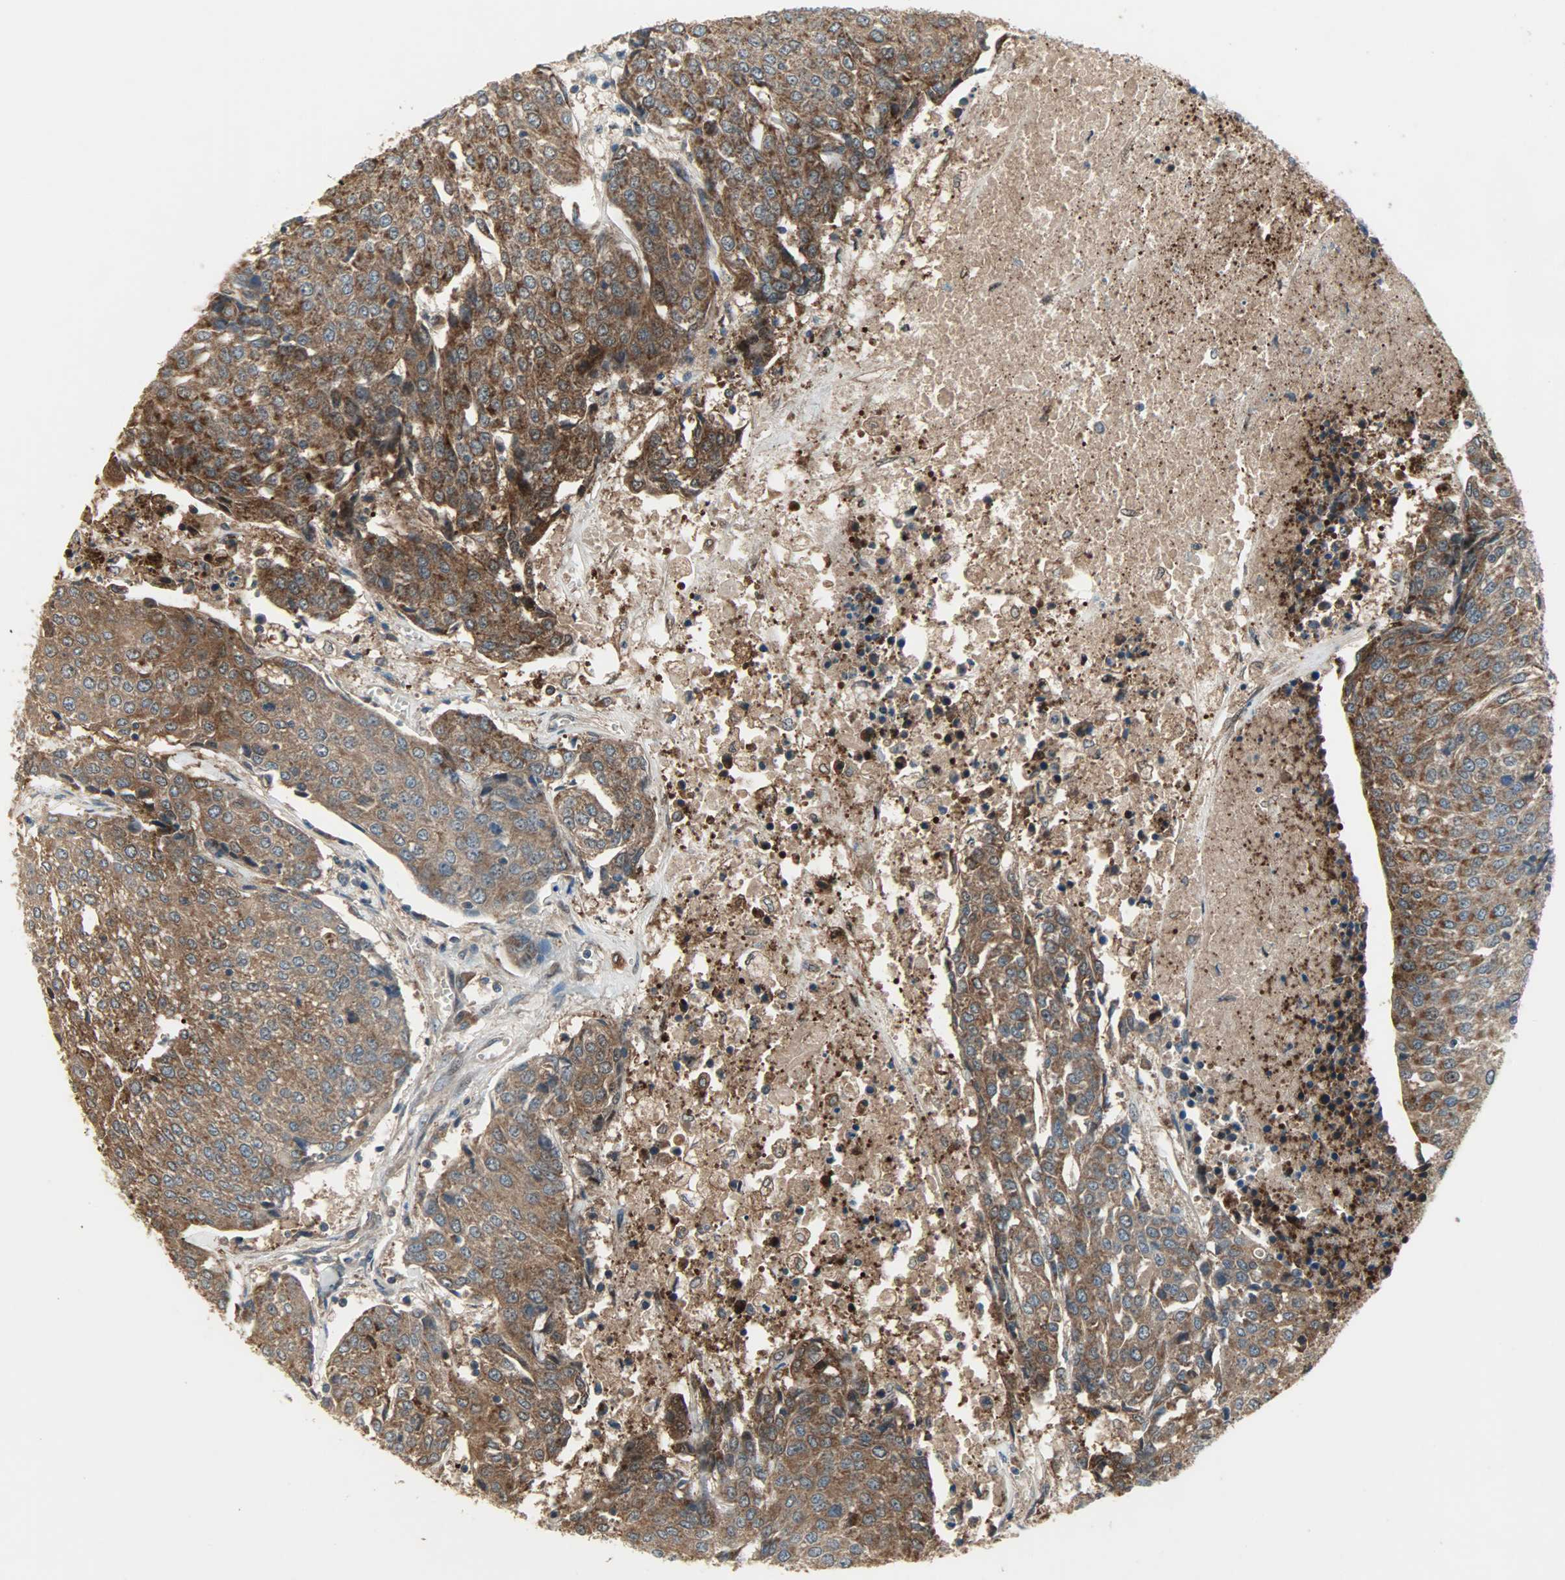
{"staining": {"intensity": "strong", "quantity": ">75%", "location": "cytoplasmic/membranous"}, "tissue": "urothelial cancer", "cell_type": "Tumor cells", "image_type": "cancer", "snomed": [{"axis": "morphology", "description": "Urothelial carcinoma, High grade"}, {"axis": "topography", "description": "Urinary bladder"}], "caption": "Immunohistochemistry staining of high-grade urothelial carcinoma, which reveals high levels of strong cytoplasmic/membranous staining in about >75% of tumor cells indicating strong cytoplasmic/membranous protein positivity. The staining was performed using DAB (brown) for protein detection and nuclei were counterstained in hematoxylin (blue).", "gene": "AMT", "patient": {"sex": "female", "age": 85}}